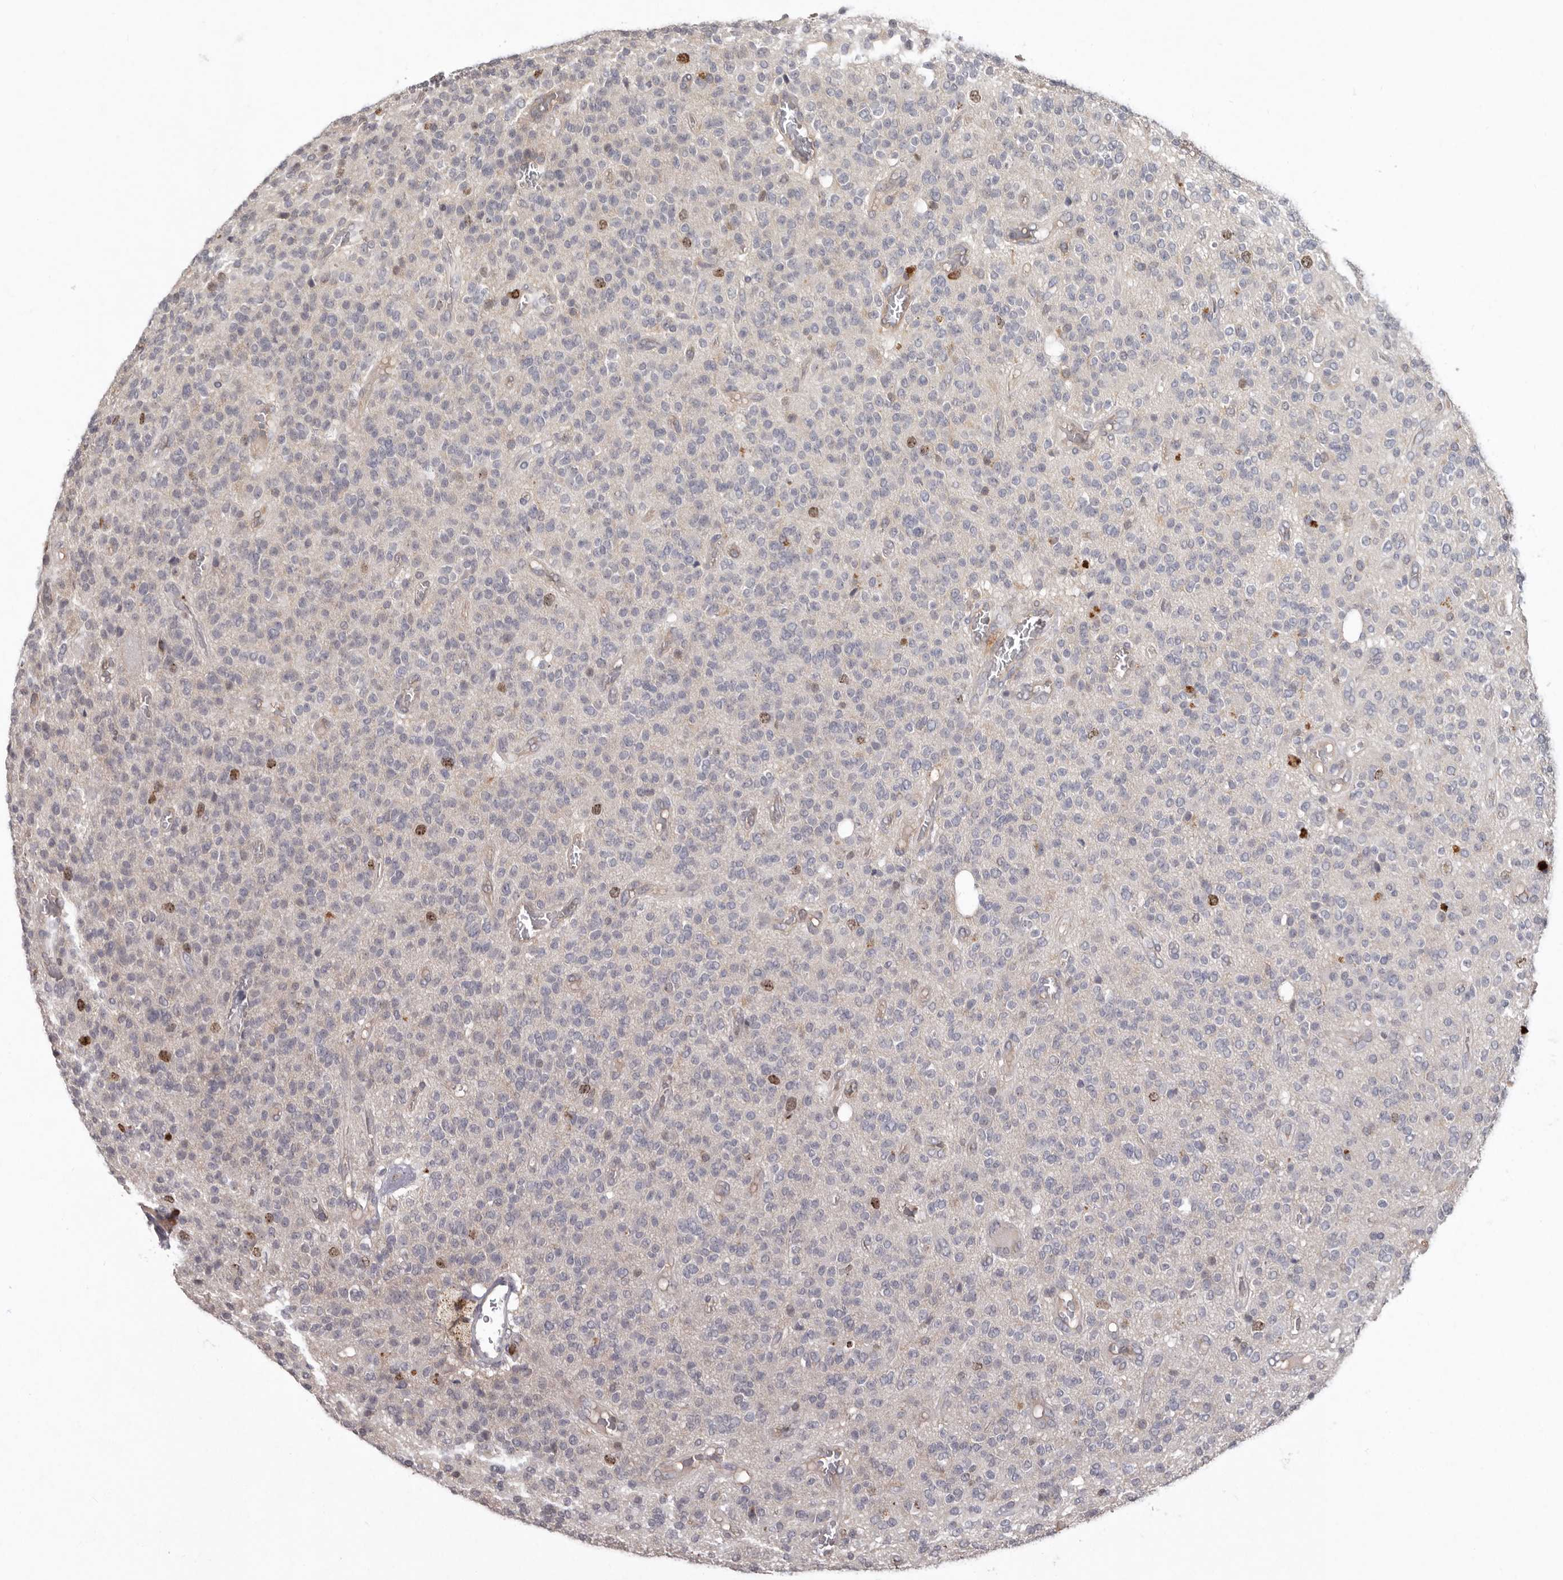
{"staining": {"intensity": "moderate", "quantity": "<25%", "location": "nuclear"}, "tissue": "glioma", "cell_type": "Tumor cells", "image_type": "cancer", "snomed": [{"axis": "morphology", "description": "Glioma, malignant, High grade"}, {"axis": "topography", "description": "Brain"}], "caption": "A brown stain shows moderate nuclear staining of a protein in human glioma tumor cells.", "gene": "CDCA8", "patient": {"sex": "male", "age": 34}}